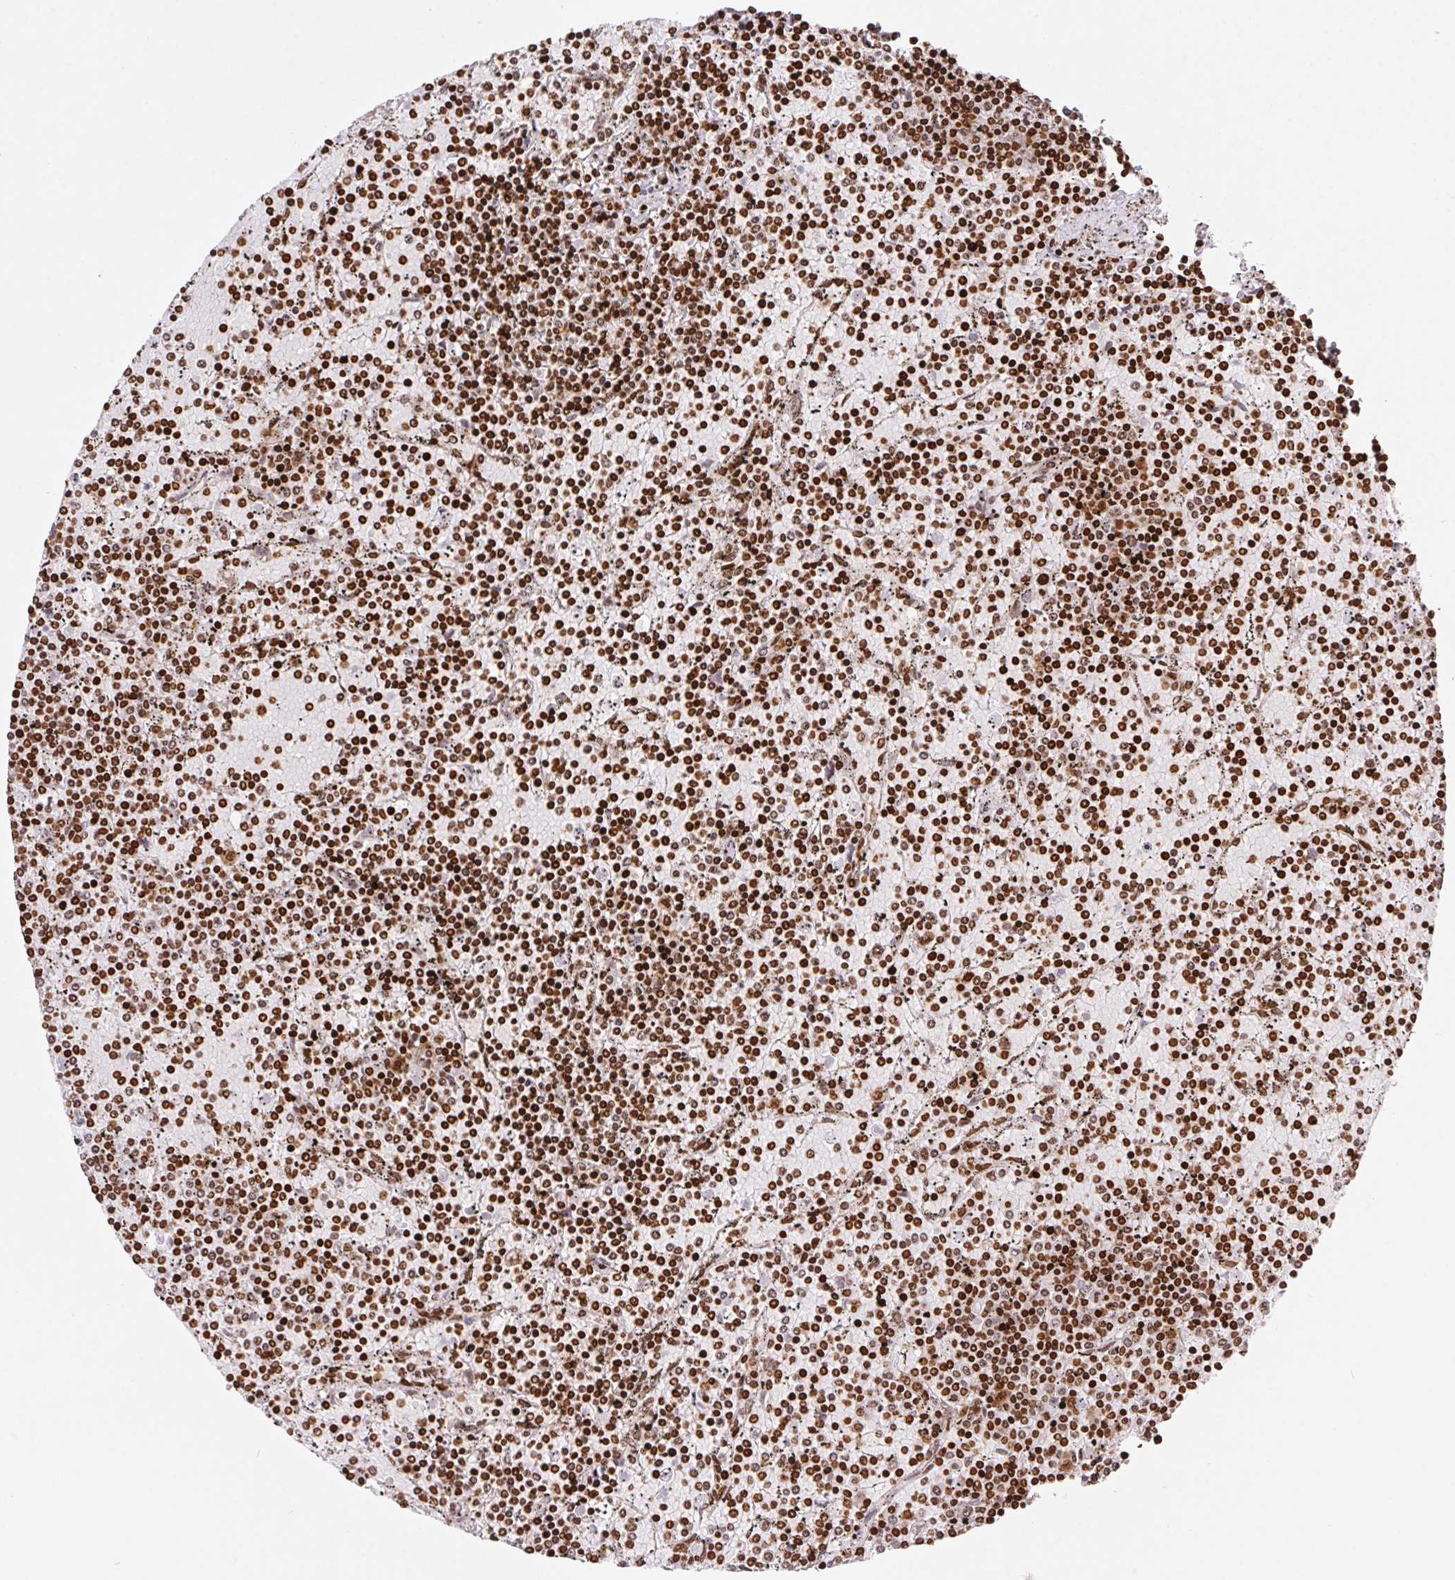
{"staining": {"intensity": "moderate", "quantity": ">75%", "location": "nuclear"}, "tissue": "lymphoma", "cell_type": "Tumor cells", "image_type": "cancer", "snomed": [{"axis": "morphology", "description": "Malignant lymphoma, non-Hodgkin's type, Low grade"}, {"axis": "topography", "description": "Spleen"}], "caption": "Brown immunohistochemical staining in human lymphoma reveals moderate nuclear positivity in approximately >75% of tumor cells.", "gene": "POLD3", "patient": {"sex": "female", "age": 77}}